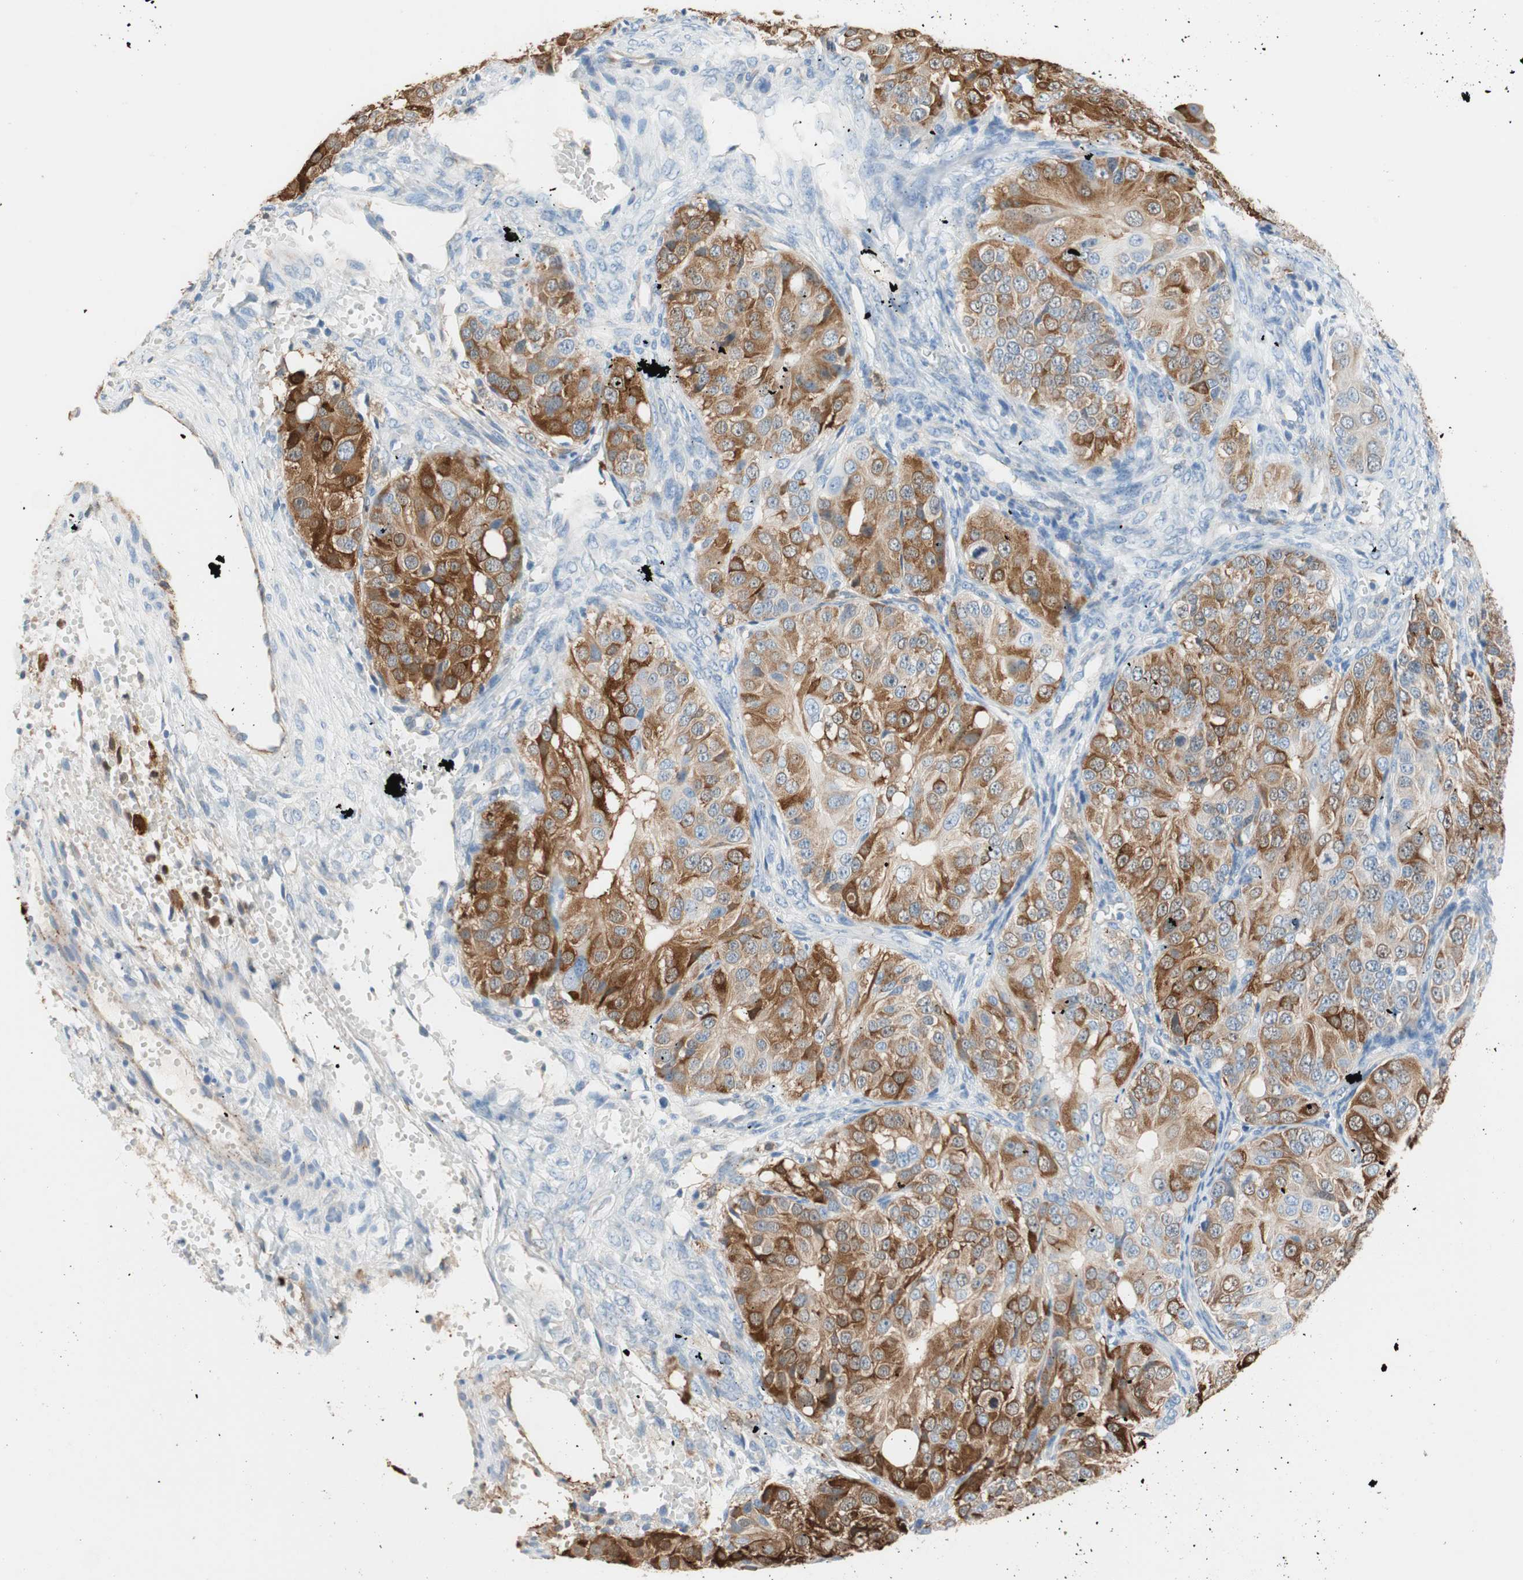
{"staining": {"intensity": "strong", "quantity": "25%-75%", "location": "cytoplasmic/membranous"}, "tissue": "ovarian cancer", "cell_type": "Tumor cells", "image_type": "cancer", "snomed": [{"axis": "morphology", "description": "Carcinoma, endometroid"}, {"axis": "topography", "description": "Ovary"}], "caption": "A brown stain highlights strong cytoplasmic/membranous expression of a protein in human endometroid carcinoma (ovarian) tumor cells.", "gene": "GLUL", "patient": {"sex": "female", "age": 51}}